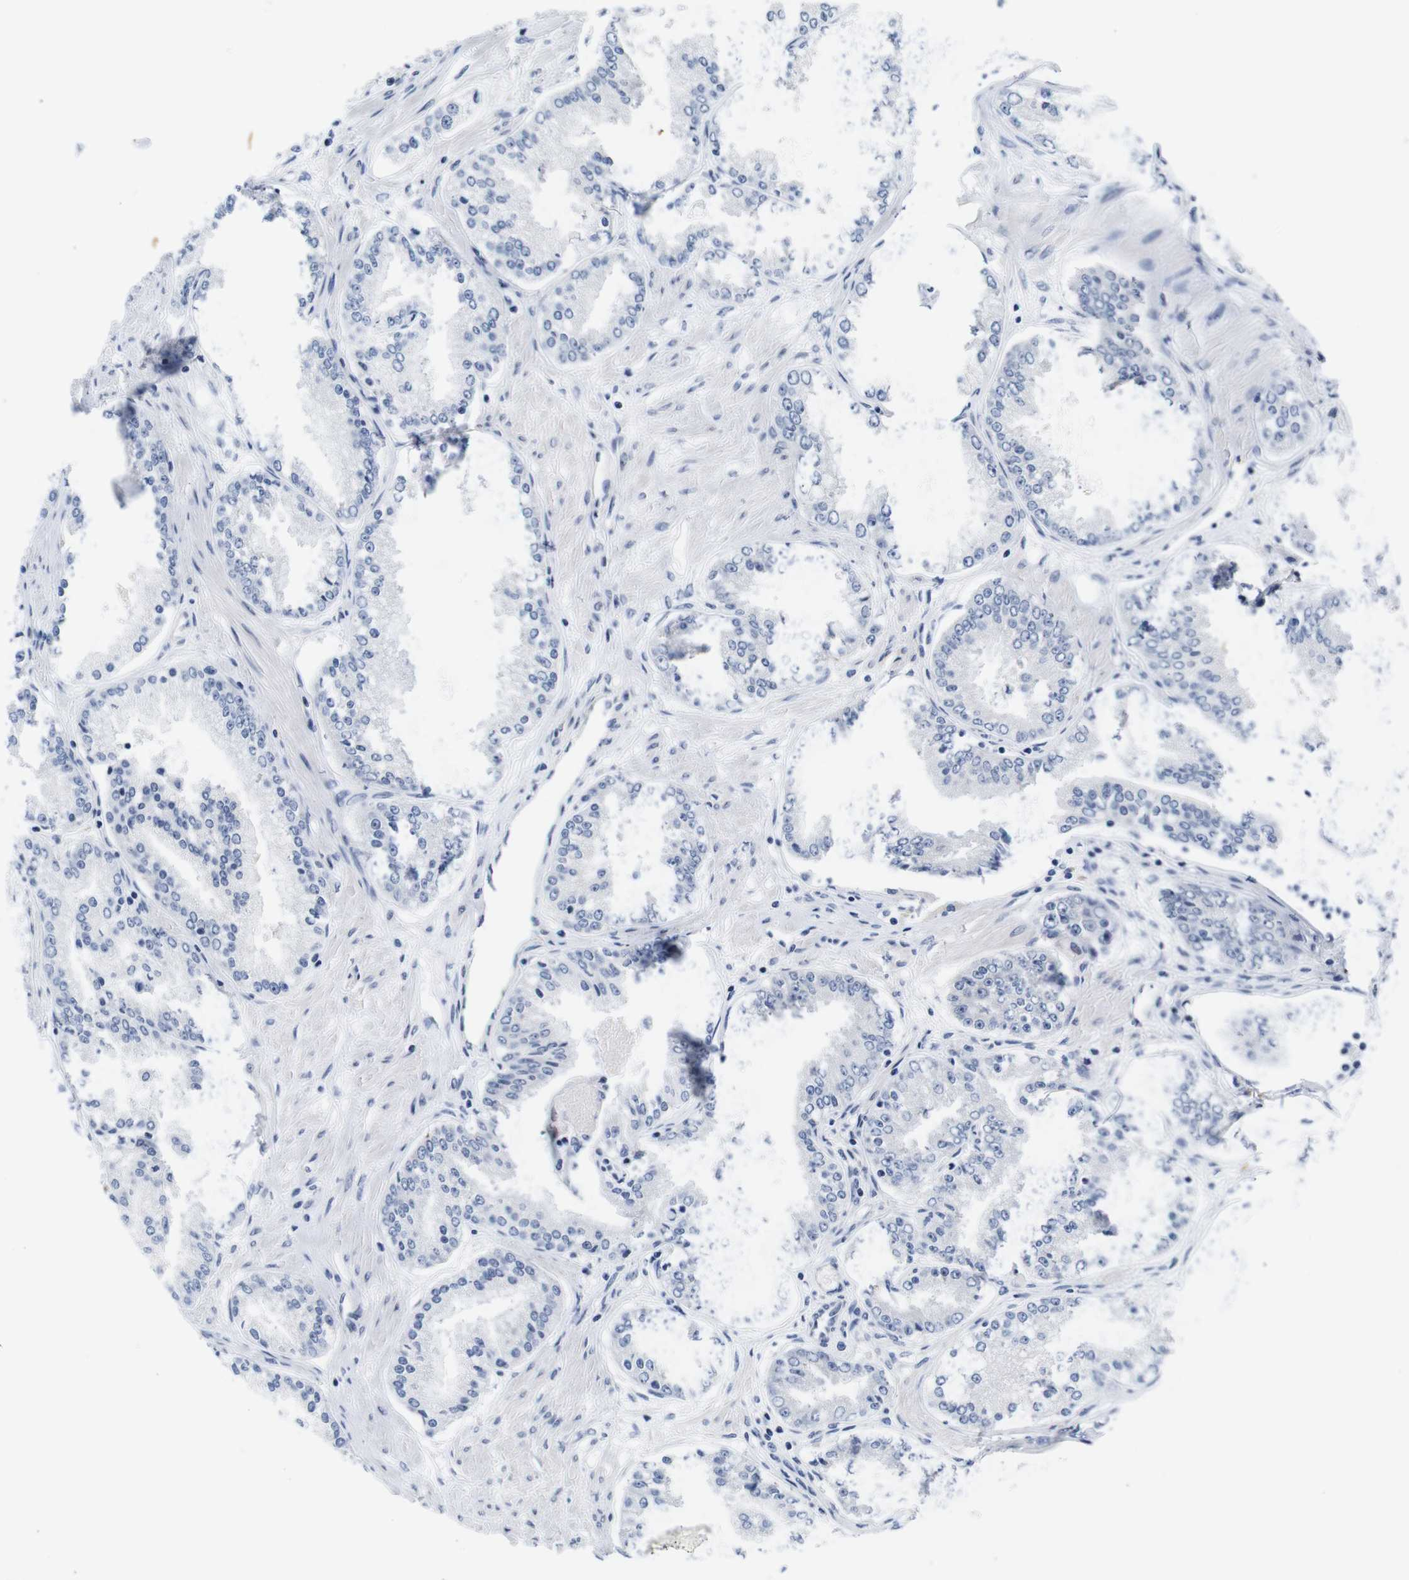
{"staining": {"intensity": "negative", "quantity": "none", "location": "none"}, "tissue": "prostate cancer", "cell_type": "Tumor cells", "image_type": "cancer", "snomed": [{"axis": "morphology", "description": "Adenocarcinoma, High grade"}, {"axis": "topography", "description": "Prostate"}], "caption": "DAB immunohistochemical staining of prostate cancer shows no significant expression in tumor cells. Nuclei are stained in blue.", "gene": "SOCS3", "patient": {"sex": "male", "age": 61}}